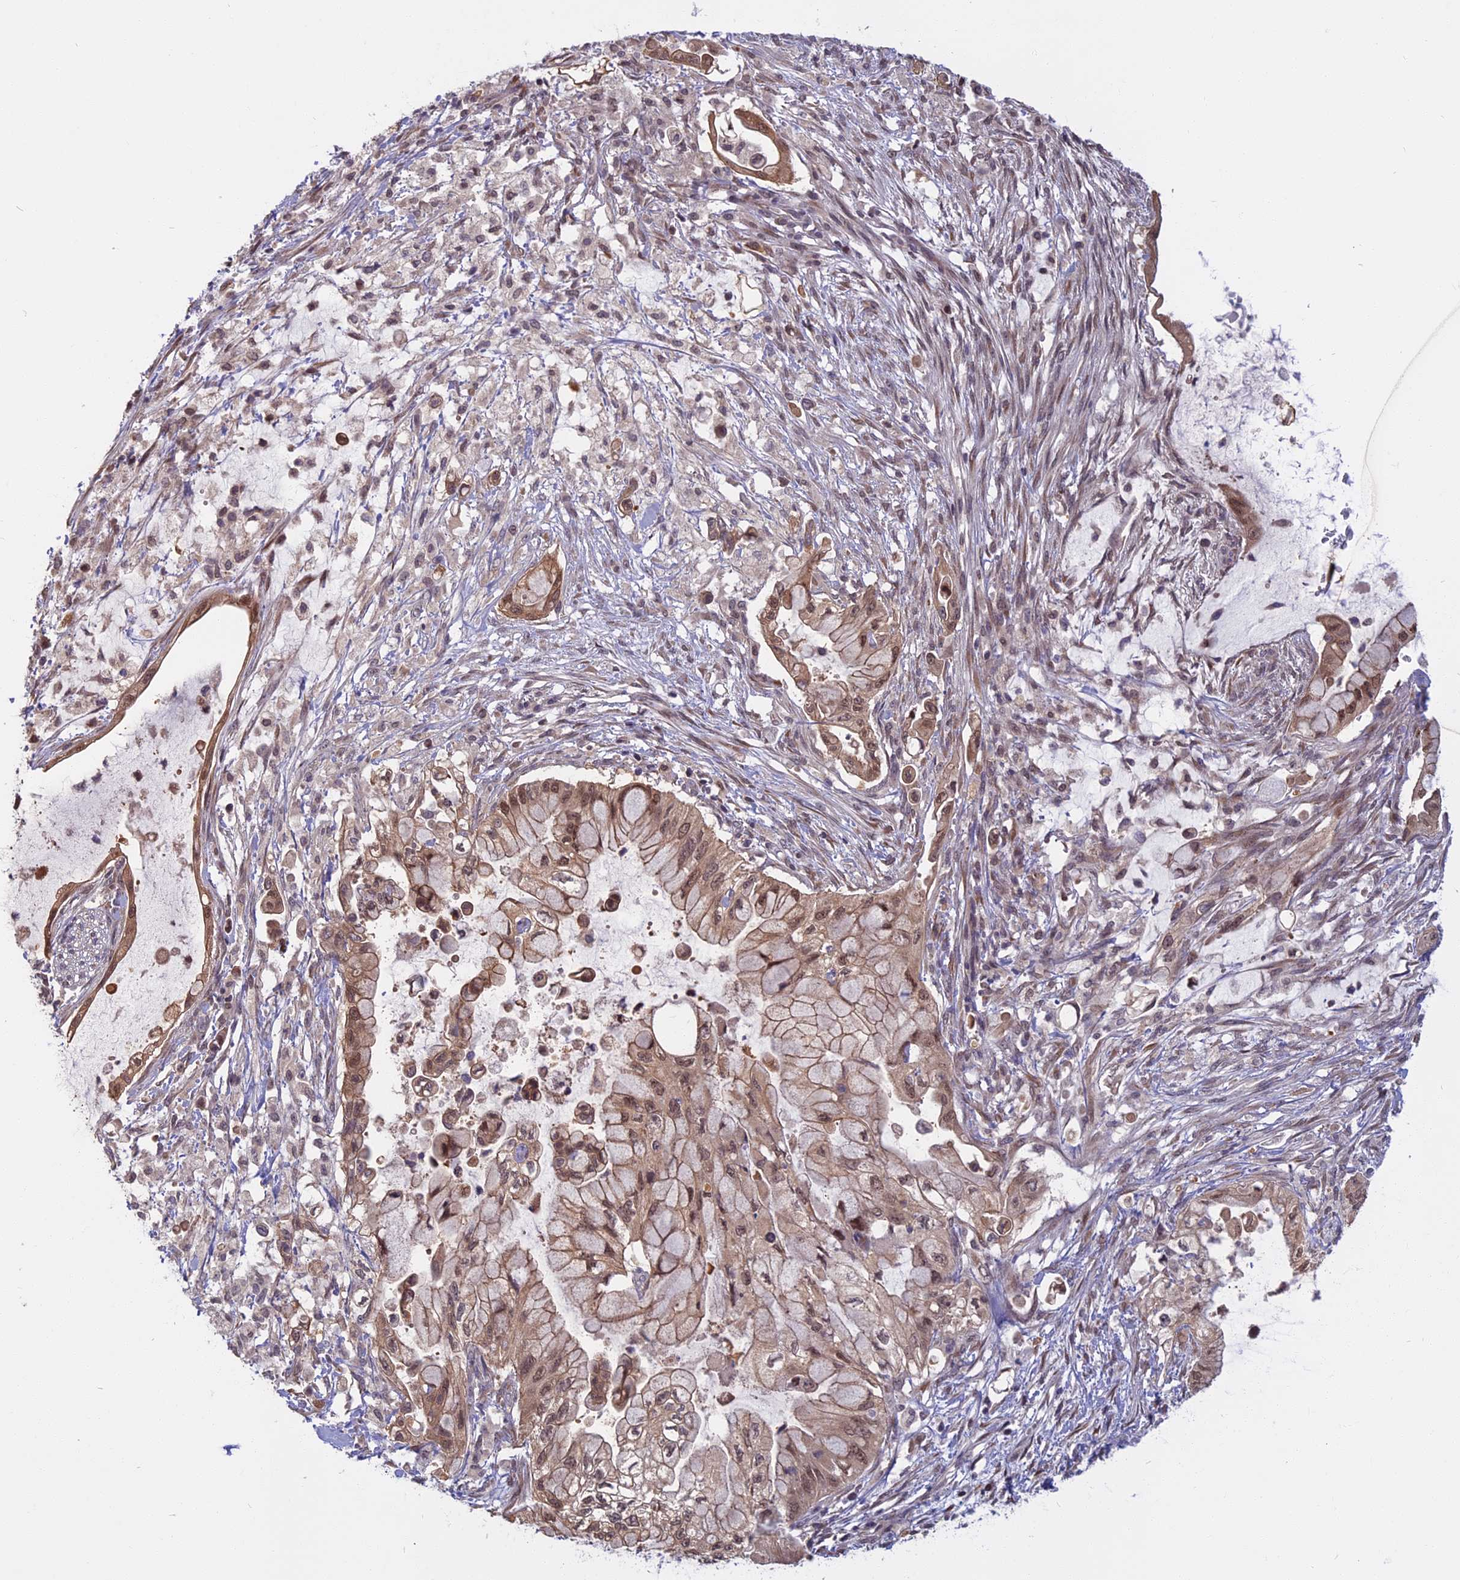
{"staining": {"intensity": "moderate", "quantity": ">75%", "location": "cytoplasmic/membranous,nuclear"}, "tissue": "pancreatic cancer", "cell_type": "Tumor cells", "image_type": "cancer", "snomed": [{"axis": "morphology", "description": "Adenocarcinoma, NOS"}, {"axis": "topography", "description": "Pancreas"}], "caption": "Moderate cytoplasmic/membranous and nuclear protein expression is appreciated in approximately >75% of tumor cells in pancreatic cancer.", "gene": "CCDC113", "patient": {"sex": "male", "age": 48}}